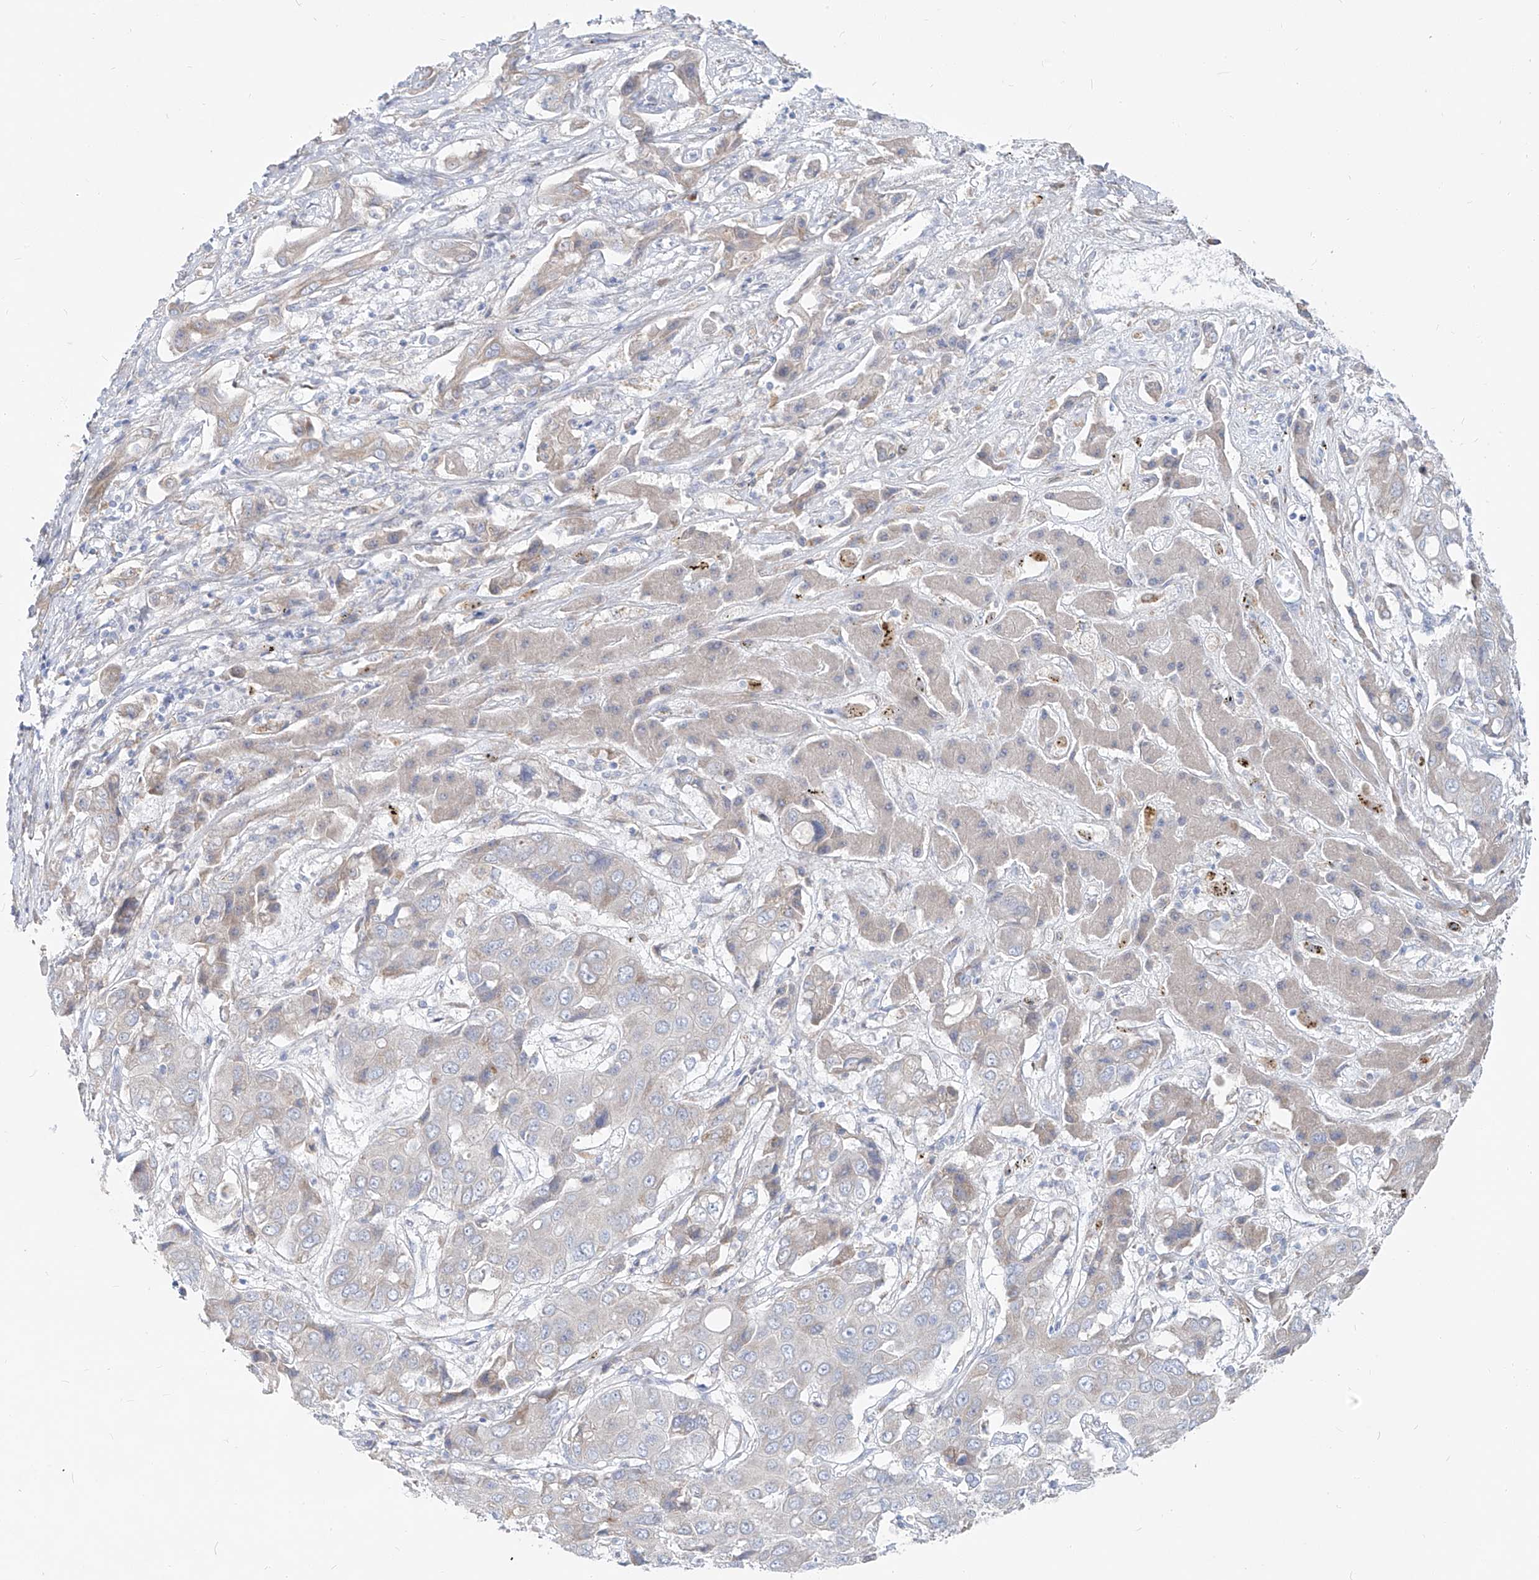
{"staining": {"intensity": "negative", "quantity": "none", "location": "none"}, "tissue": "liver cancer", "cell_type": "Tumor cells", "image_type": "cancer", "snomed": [{"axis": "morphology", "description": "Cholangiocarcinoma"}, {"axis": "topography", "description": "Liver"}], "caption": "This is an IHC histopathology image of liver cholangiocarcinoma. There is no expression in tumor cells.", "gene": "UFL1", "patient": {"sex": "male", "age": 67}}